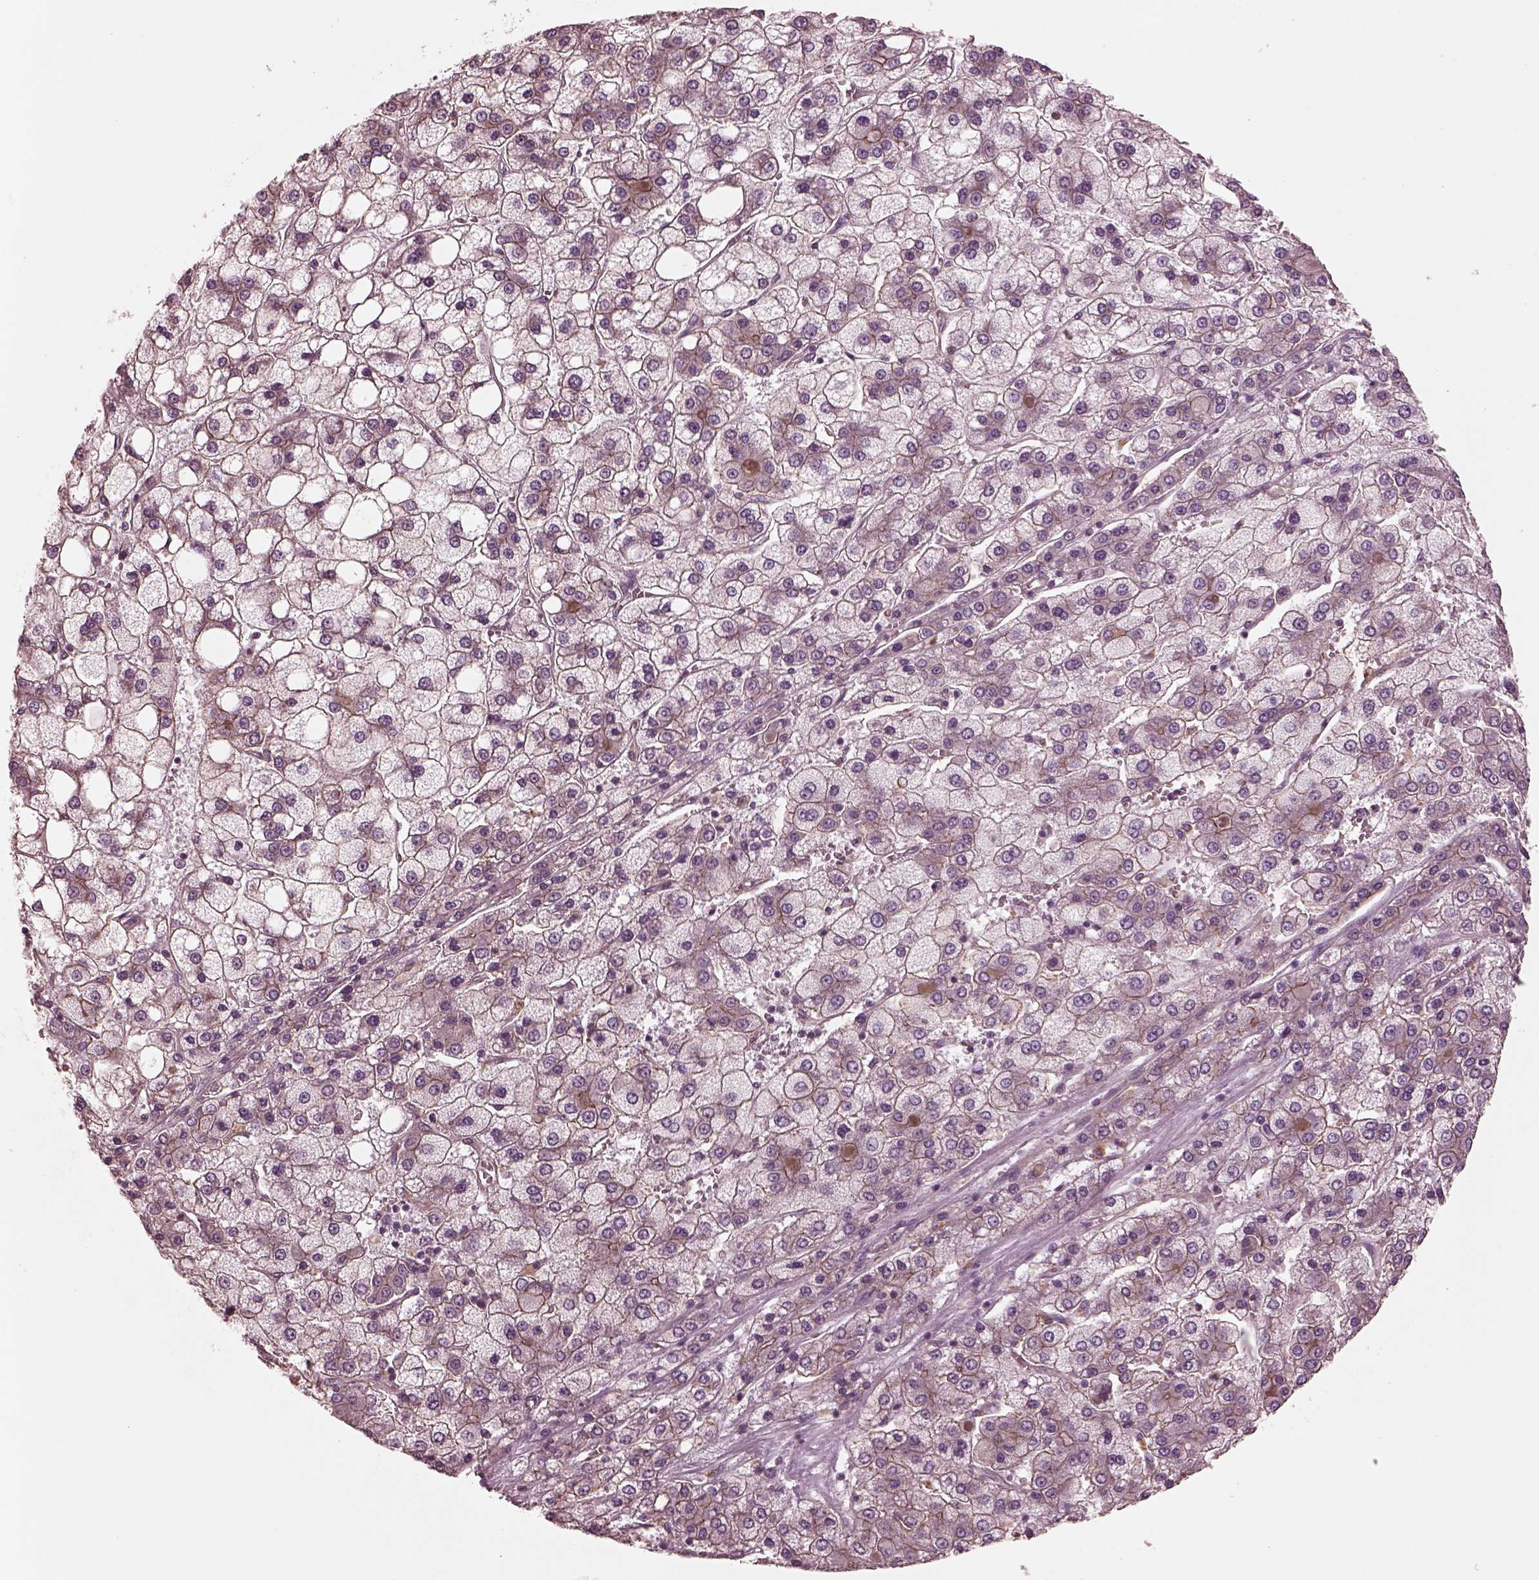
{"staining": {"intensity": "weak", "quantity": ">75%", "location": "cytoplasmic/membranous"}, "tissue": "liver cancer", "cell_type": "Tumor cells", "image_type": "cancer", "snomed": [{"axis": "morphology", "description": "Carcinoma, Hepatocellular, NOS"}, {"axis": "topography", "description": "Liver"}], "caption": "Liver hepatocellular carcinoma was stained to show a protein in brown. There is low levels of weak cytoplasmic/membranous staining in approximately >75% of tumor cells.", "gene": "ODAD1", "patient": {"sex": "male", "age": 73}}